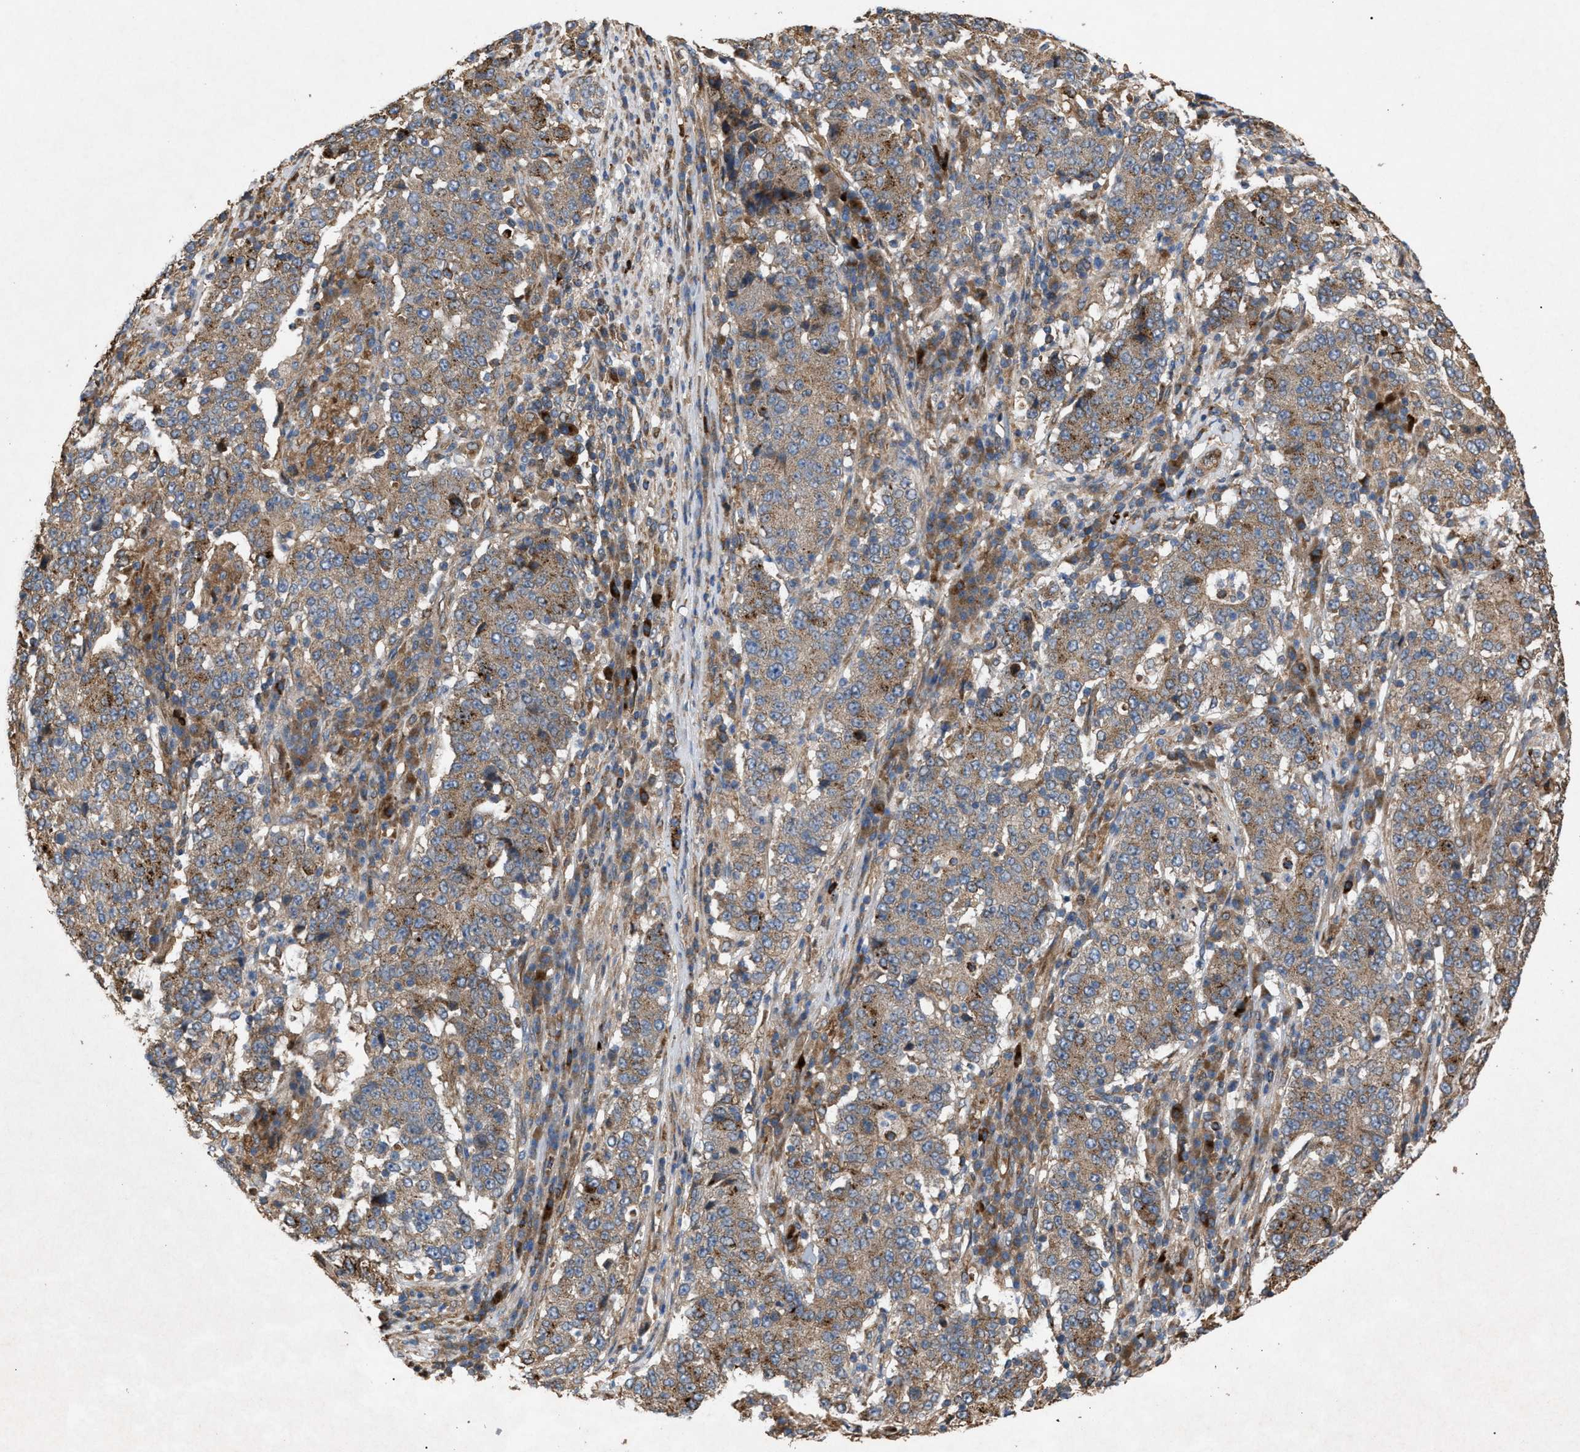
{"staining": {"intensity": "moderate", "quantity": ">75%", "location": "cytoplasmic/membranous"}, "tissue": "stomach cancer", "cell_type": "Tumor cells", "image_type": "cancer", "snomed": [{"axis": "morphology", "description": "Adenocarcinoma, NOS"}, {"axis": "topography", "description": "Stomach"}], "caption": "The histopathology image reveals a brown stain indicating the presence of a protein in the cytoplasmic/membranous of tumor cells in stomach cancer (adenocarcinoma). Nuclei are stained in blue.", "gene": "GCC1", "patient": {"sex": "male", "age": 59}}